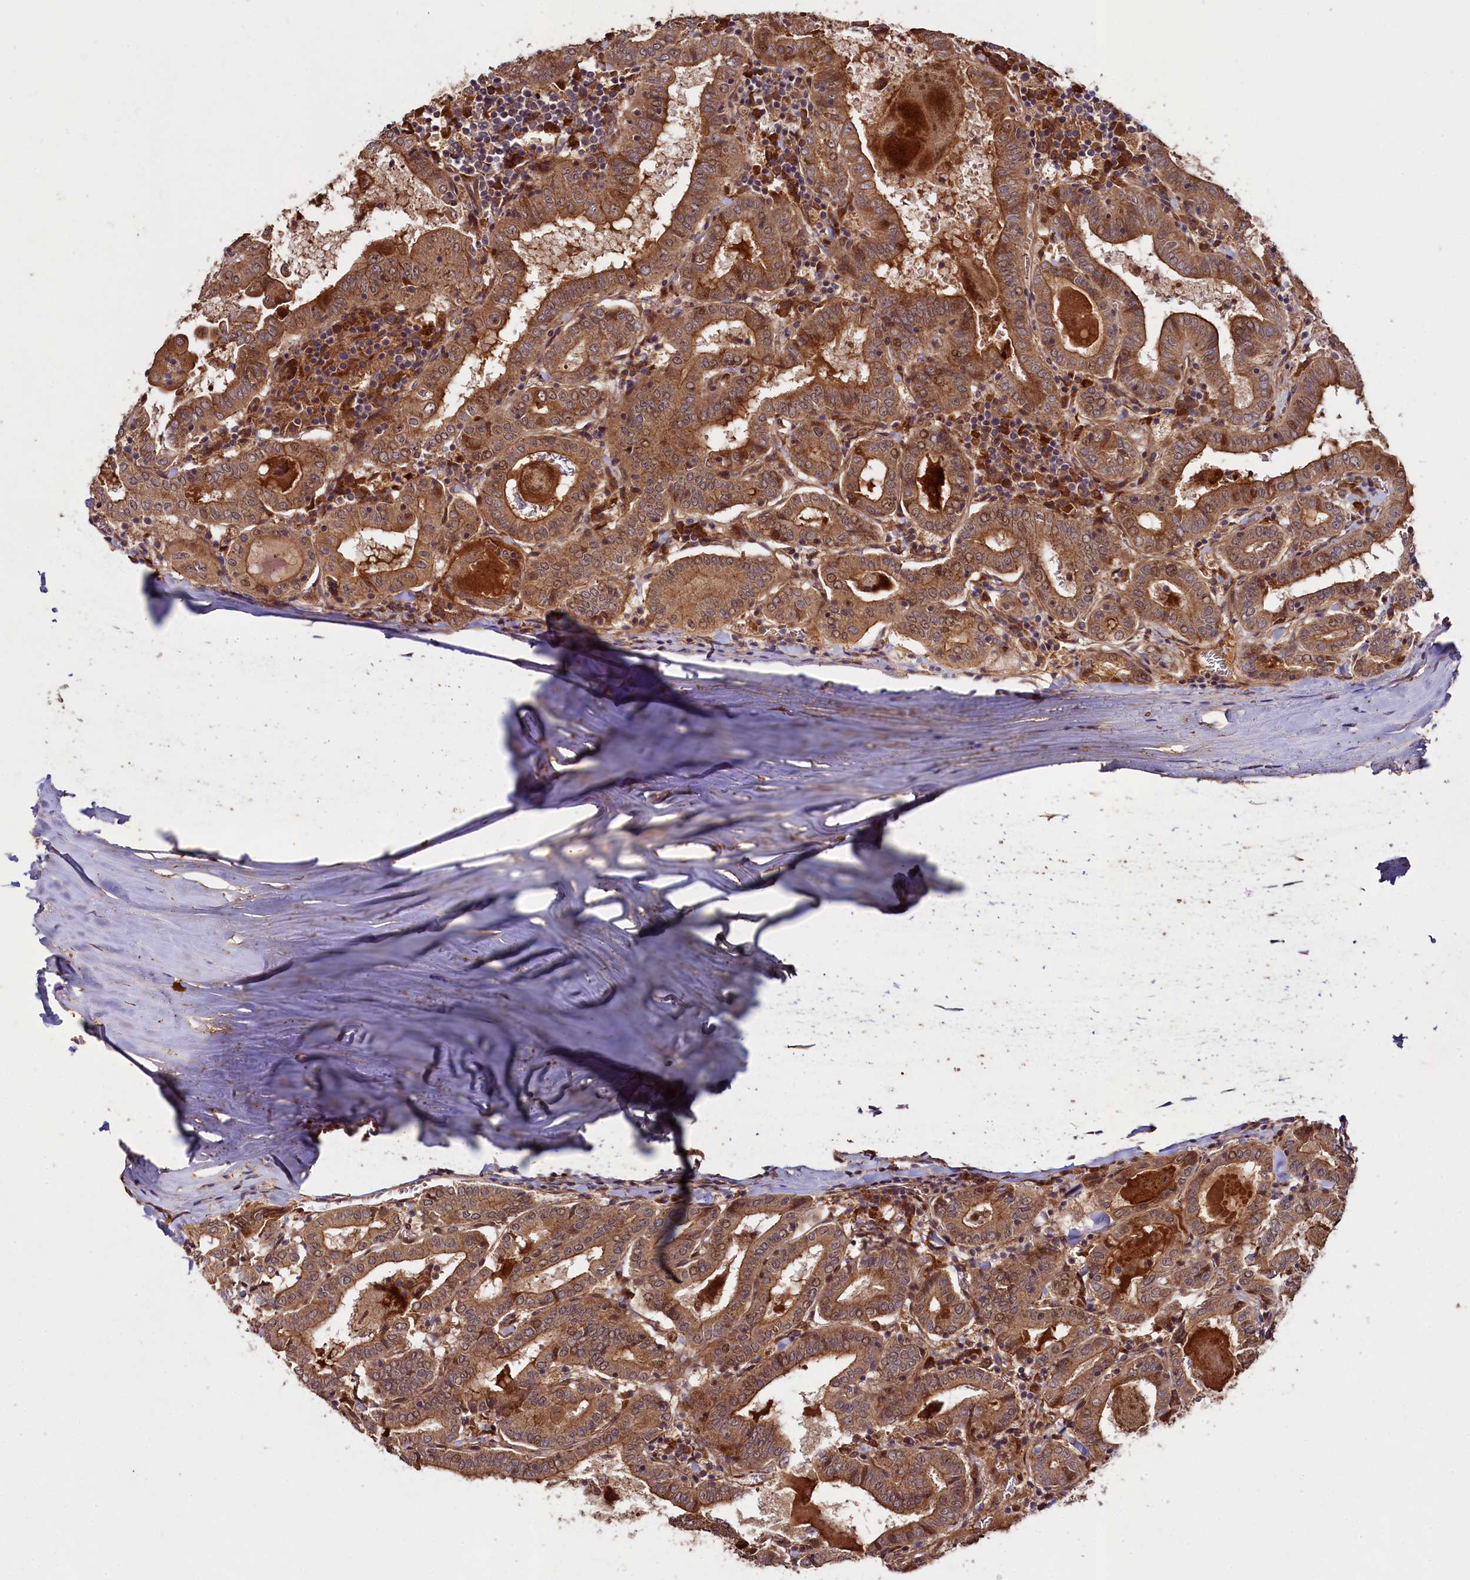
{"staining": {"intensity": "moderate", "quantity": ">75%", "location": "cytoplasmic/membranous"}, "tissue": "thyroid cancer", "cell_type": "Tumor cells", "image_type": "cancer", "snomed": [{"axis": "morphology", "description": "Papillary adenocarcinoma, NOS"}, {"axis": "topography", "description": "Thyroid gland"}], "caption": "IHC (DAB (3,3'-diaminobenzidine)) staining of human papillary adenocarcinoma (thyroid) reveals moderate cytoplasmic/membranous protein staining in about >75% of tumor cells. Using DAB (3,3'-diaminobenzidine) (brown) and hematoxylin (blue) stains, captured at high magnification using brightfield microscopy.", "gene": "CCDC102A", "patient": {"sex": "female", "age": 72}}